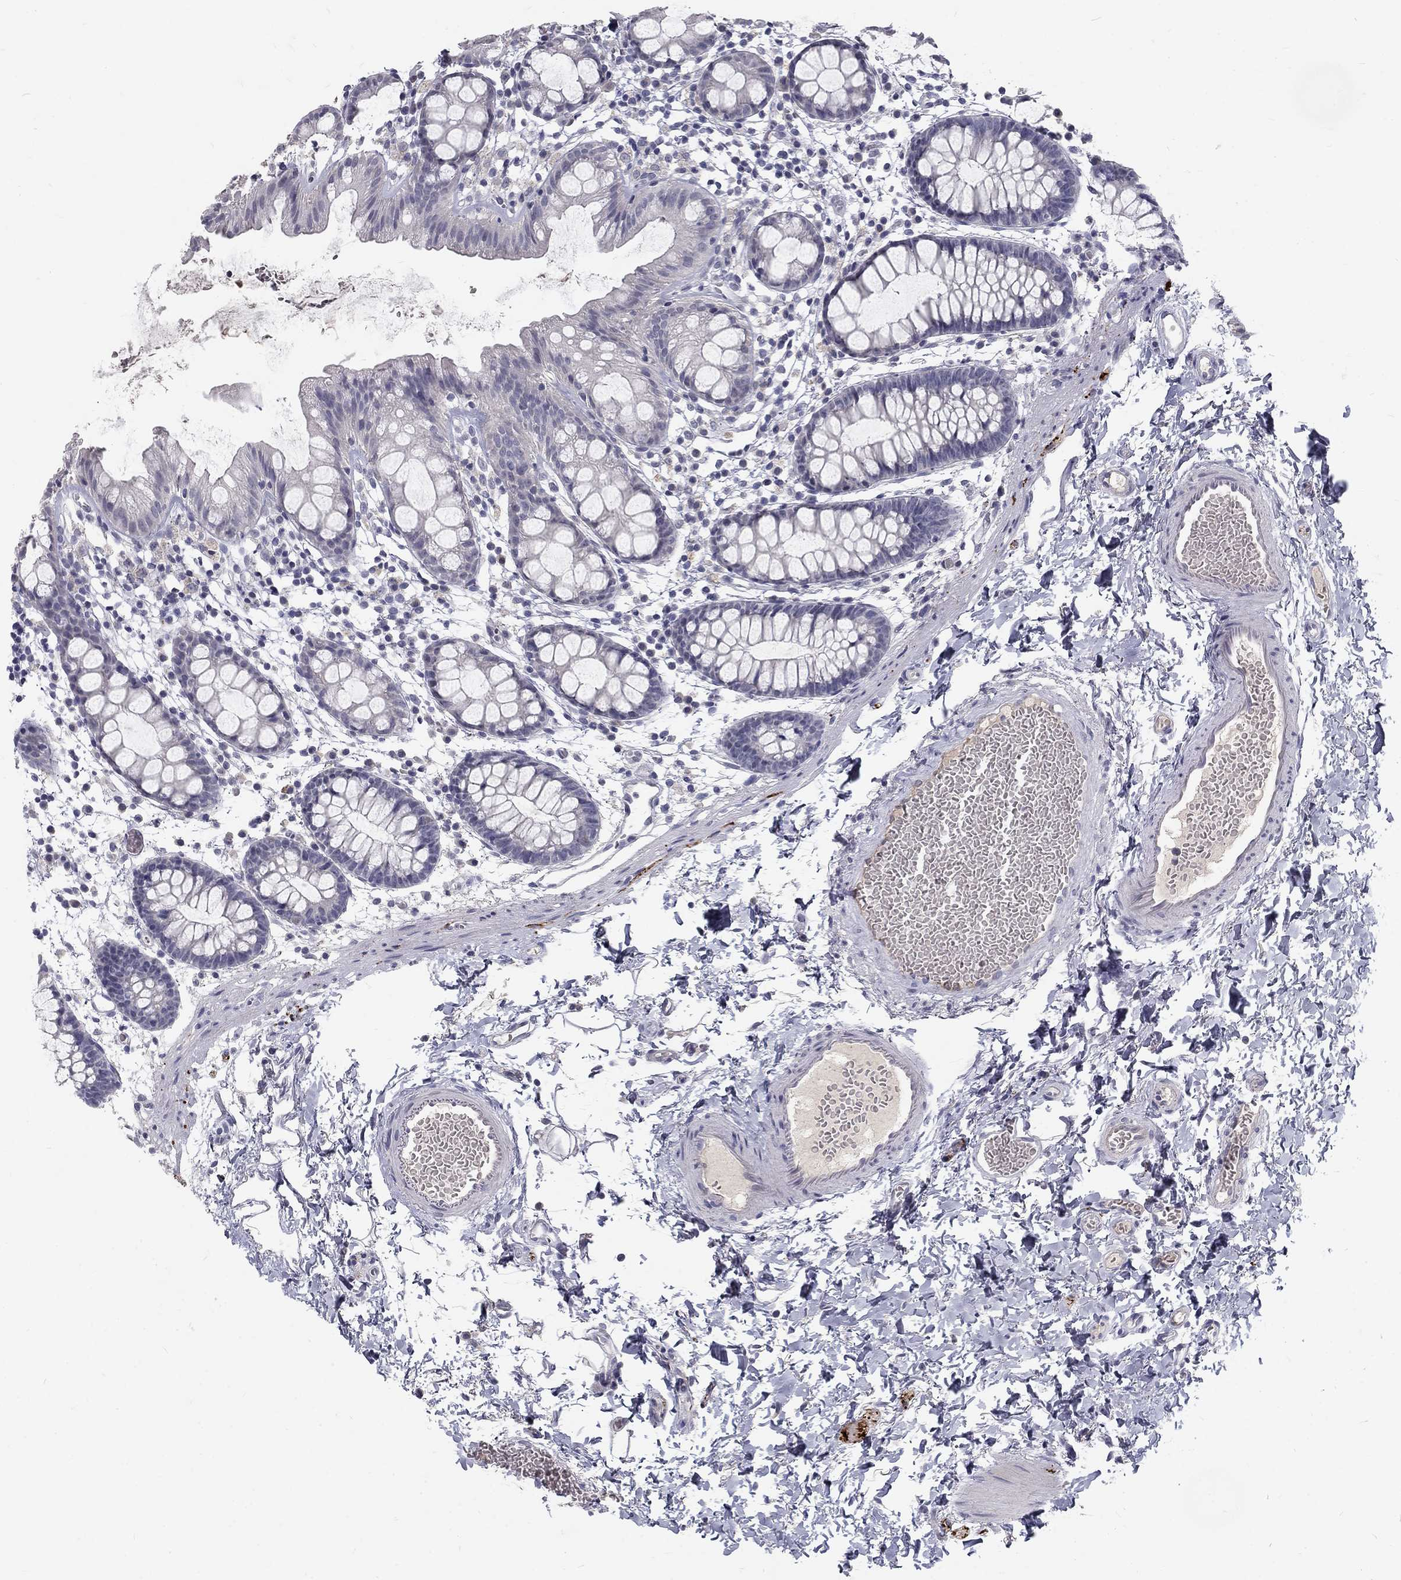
{"staining": {"intensity": "negative", "quantity": "none", "location": "none"}, "tissue": "rectum", "cell_type": "Glandular cells", "image_type": "normal", "snomed": [{"axis": "morphology", "description": "Normal tissue, NOS"}, {"axis": "topography", "description": "Rectum"}], "caption": "Immunohistochemistry (IHC) of unremarkable rectum shows no positivity in glandular cells.", "gene": "NOS1", "patient": {"sex": "male", "age": 57}}